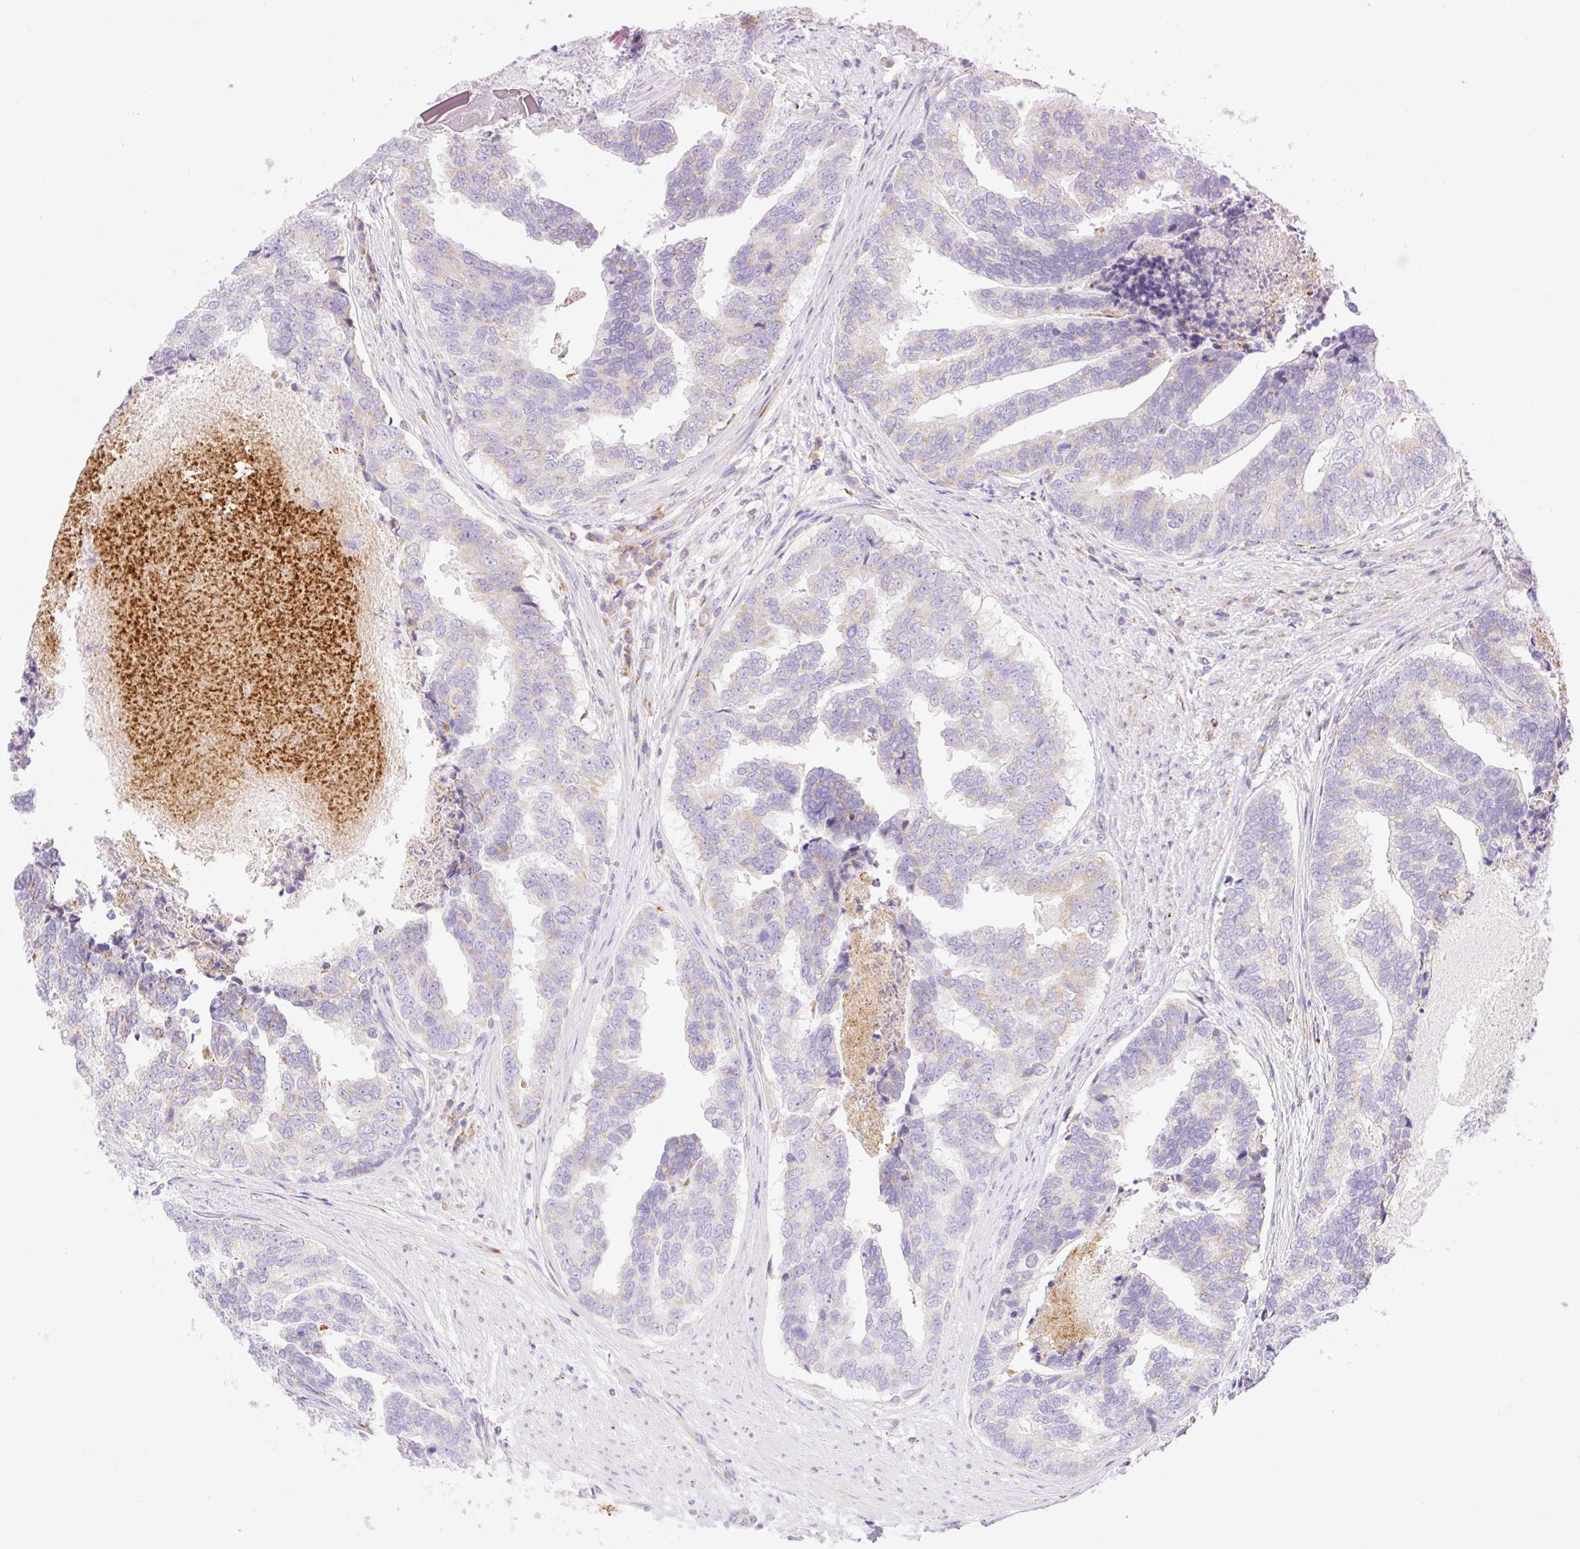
{"staining": {"intensity": "weak", "quantity": "<25%", "location": "cytoplasmic/membranous"}, "tissue": "prostate cancer", "cell_type": "Tumor cells", "image_type": "cancer", "snomed": [{"axis": "morphology", "description": "Adenocarcinoma, High grade"}, {"axis": "topography", "description": "Prostate"}], "caption": "Prostate cancer (high-grade adenocarcinoma) was stained to show a protein in brown. There is no significant expression in tumor cells.", "gene": "ETNK2", "patient": {"sex": "male", "age": 68}}